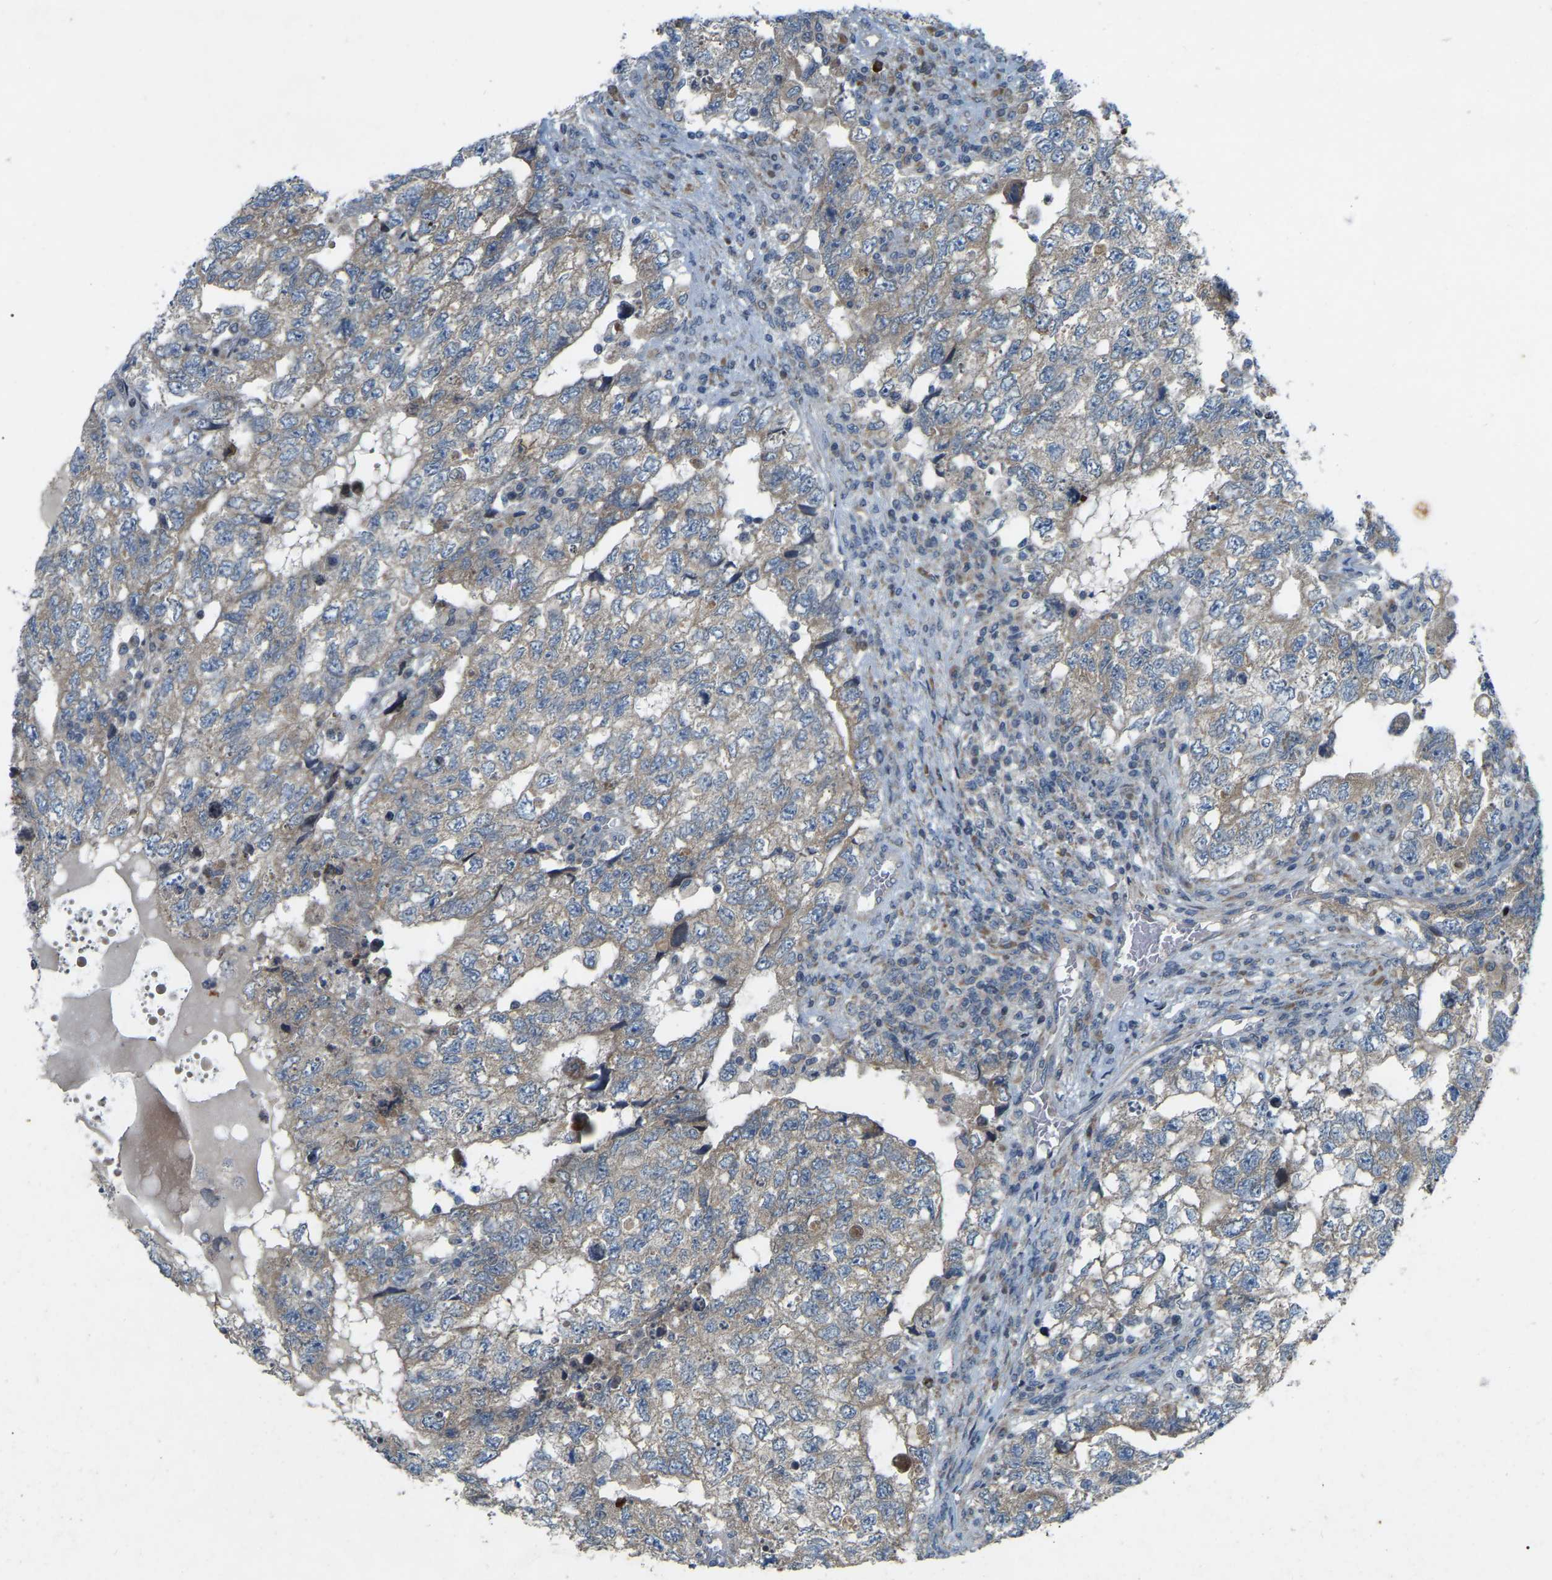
{"staining": {"intensity": "weak", "quantity": ">75%", "location": "cytoplasmic/membranous"}, "tissue": "testis cancer", "cell_type": "Tumor cells", "image_type": "cancer", "snomed": [{"axis": "morphology", "description": "Carcinoma, Embryonal, NOS"}, {"axis": "topography", "description": "Testis"}], "caption": "Immunohistochemistry (IHC) (DAB (3,3'-diaminobenzidine)) staining of embryonal carcinoma (testis) demonstrates weak cytoplasmic/membranous protein expression in approximately >75% of tumor cells. (IHC, brightfield microscopy, high magnification).", "gene": "PARL", "patient": {"sex": "male", "age": 36}}